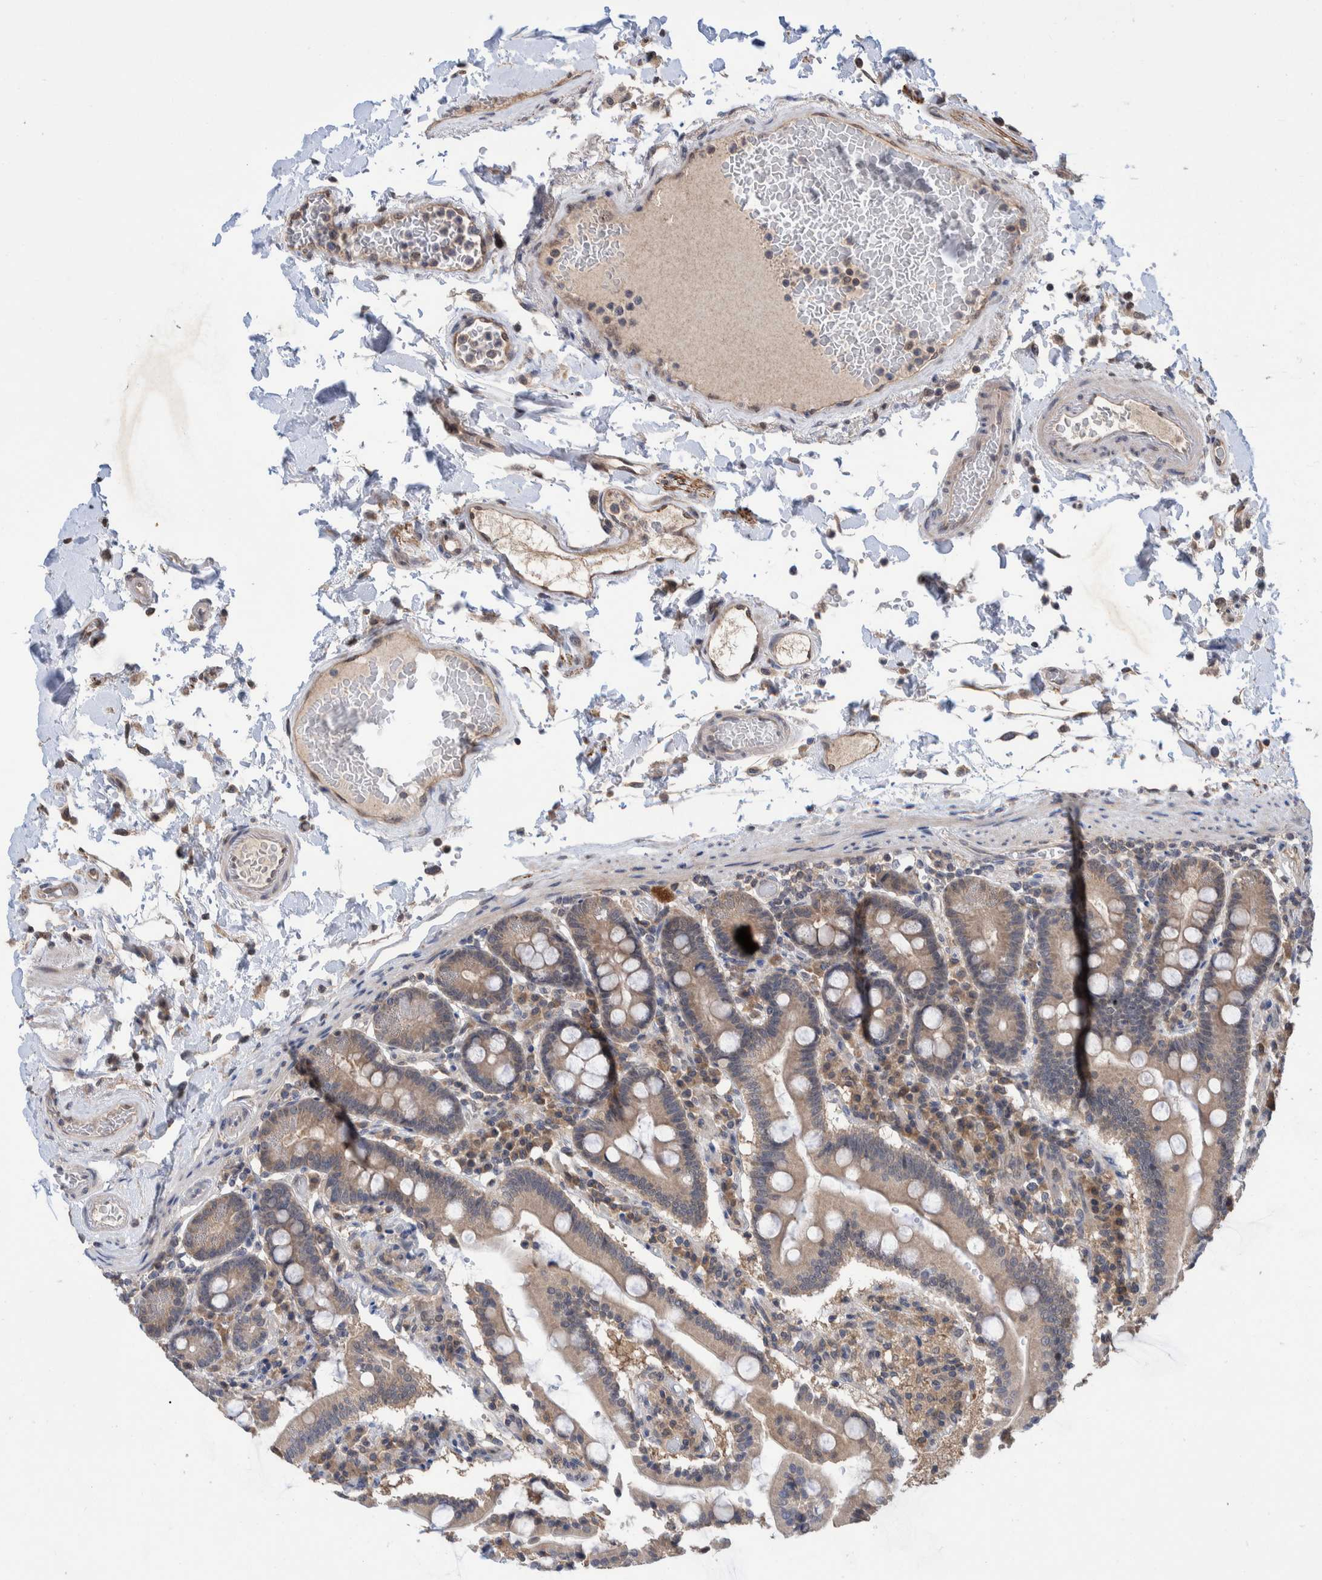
{"staining": {"intensity": "moderate", "quantity": "<25%", "location": "cytoplasmic/membranous,nuclear"}, "tissue": "duodenum", "cell_type": "Glandular cells", "image_type": "normal", "snomed": [{"axis": "morphology", "description": "Normal tissue, NOS"}, {"axis": "topography", "description": "Small intestine, NOS"}], "caption": "Glandular cells demonstrate low levels of moderate cytoplasmic/membranous,nuclear positivity in approximately <25% of cells in normal duodenum. The protein is stained brown, and the nuclei are stained in blue (DAB (3,3'-diaminobenzidine) IHC with brightfield microscopy, high magnification).", "gene": "PLPBP", "patient": {"sex": "female", "age": 71}}